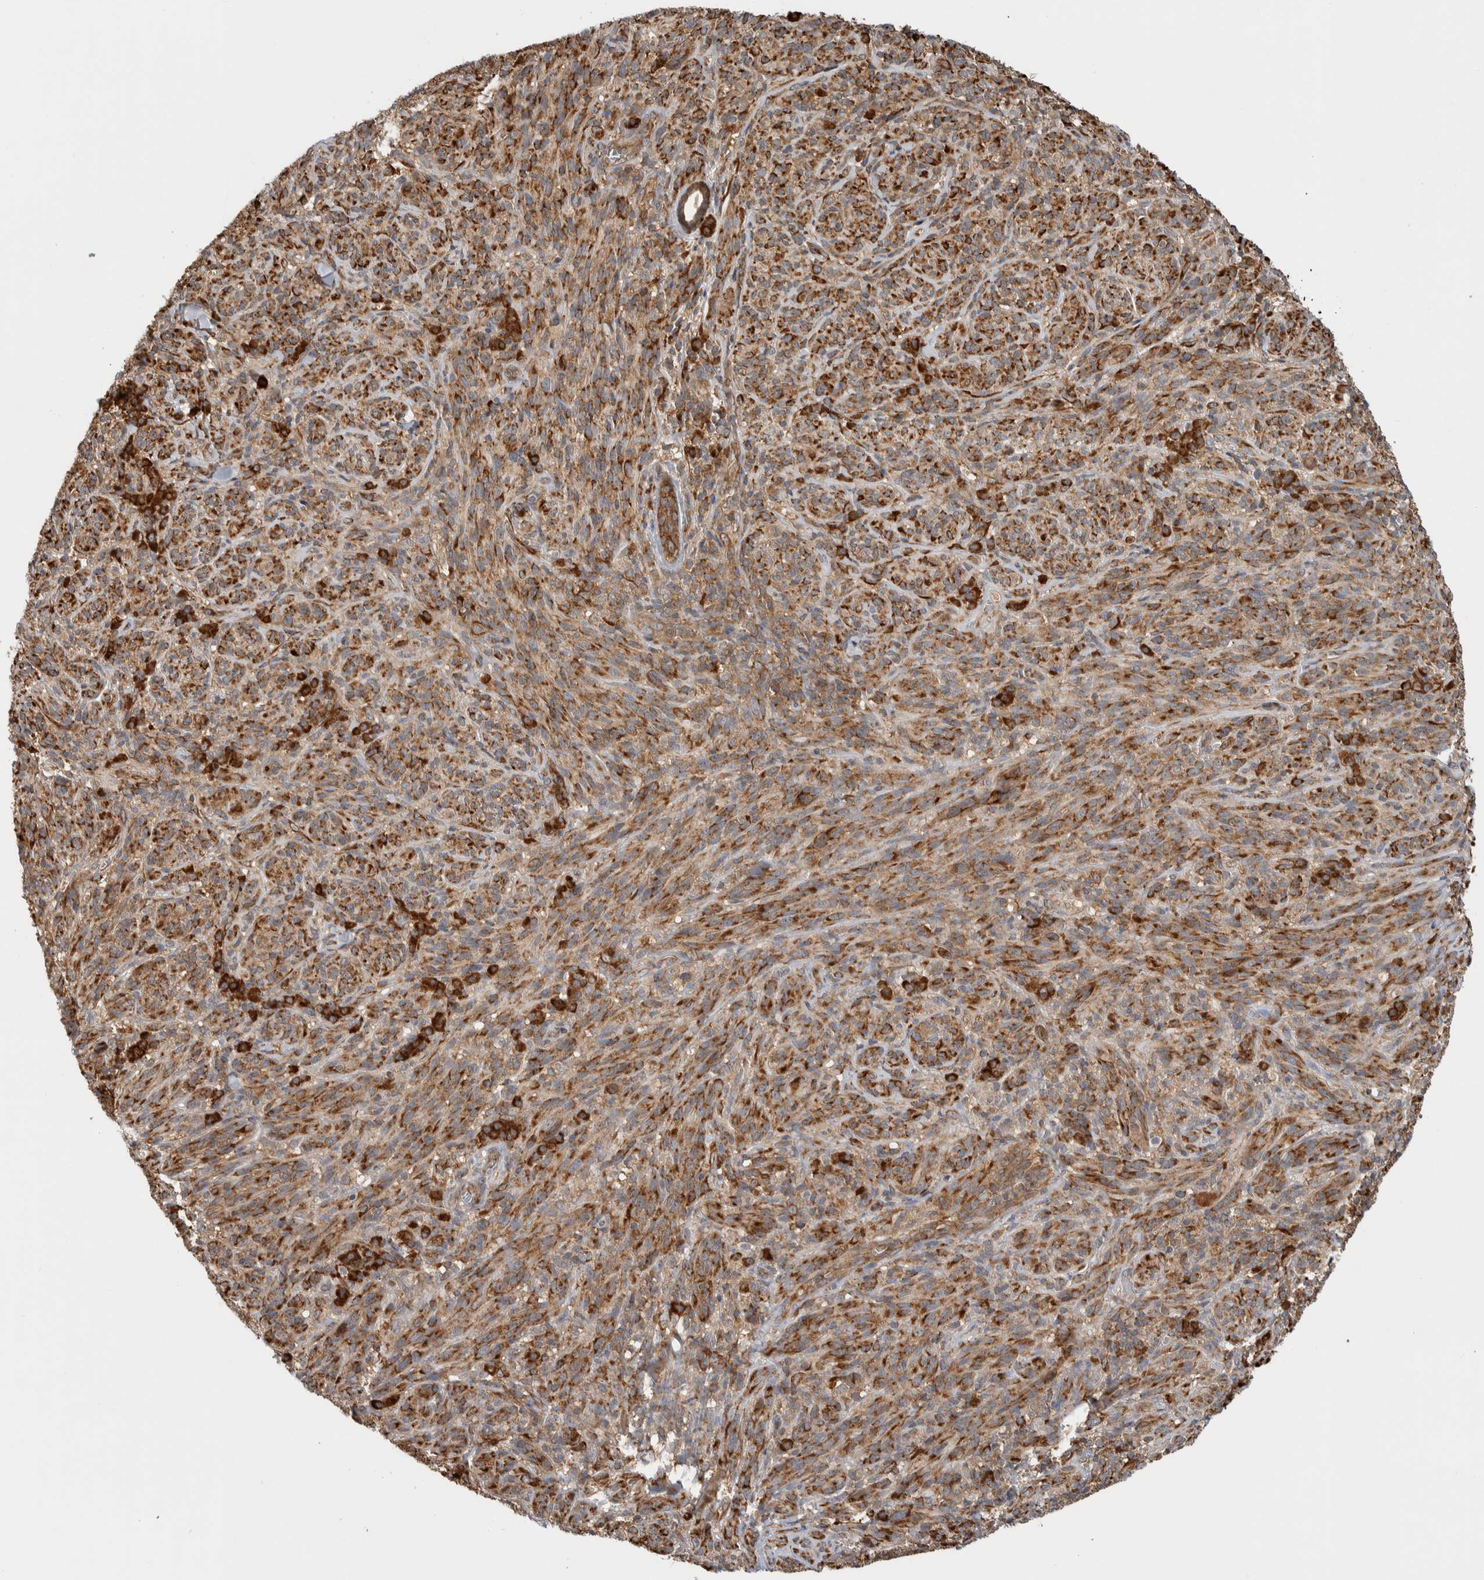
{"staining": {"intensity": "moderate", "quantity": ">75%", "location": "cytoplasmic/membranous"}, "tissue": "melanoma", "cell_type": "Tumor cells", "image_type": "cancer", "snomed": [{"axis": "morphology", "description": "Malignant melanoma, NOS"}, {"axis": "topography", "description": "Skin of head"}], "caption": "Malignant melanoma stained with a protein marker demonstrates moderate staining in tumor cells.", "gene": "EIF3H", "patient": {"sex": "male", "age": 96}}